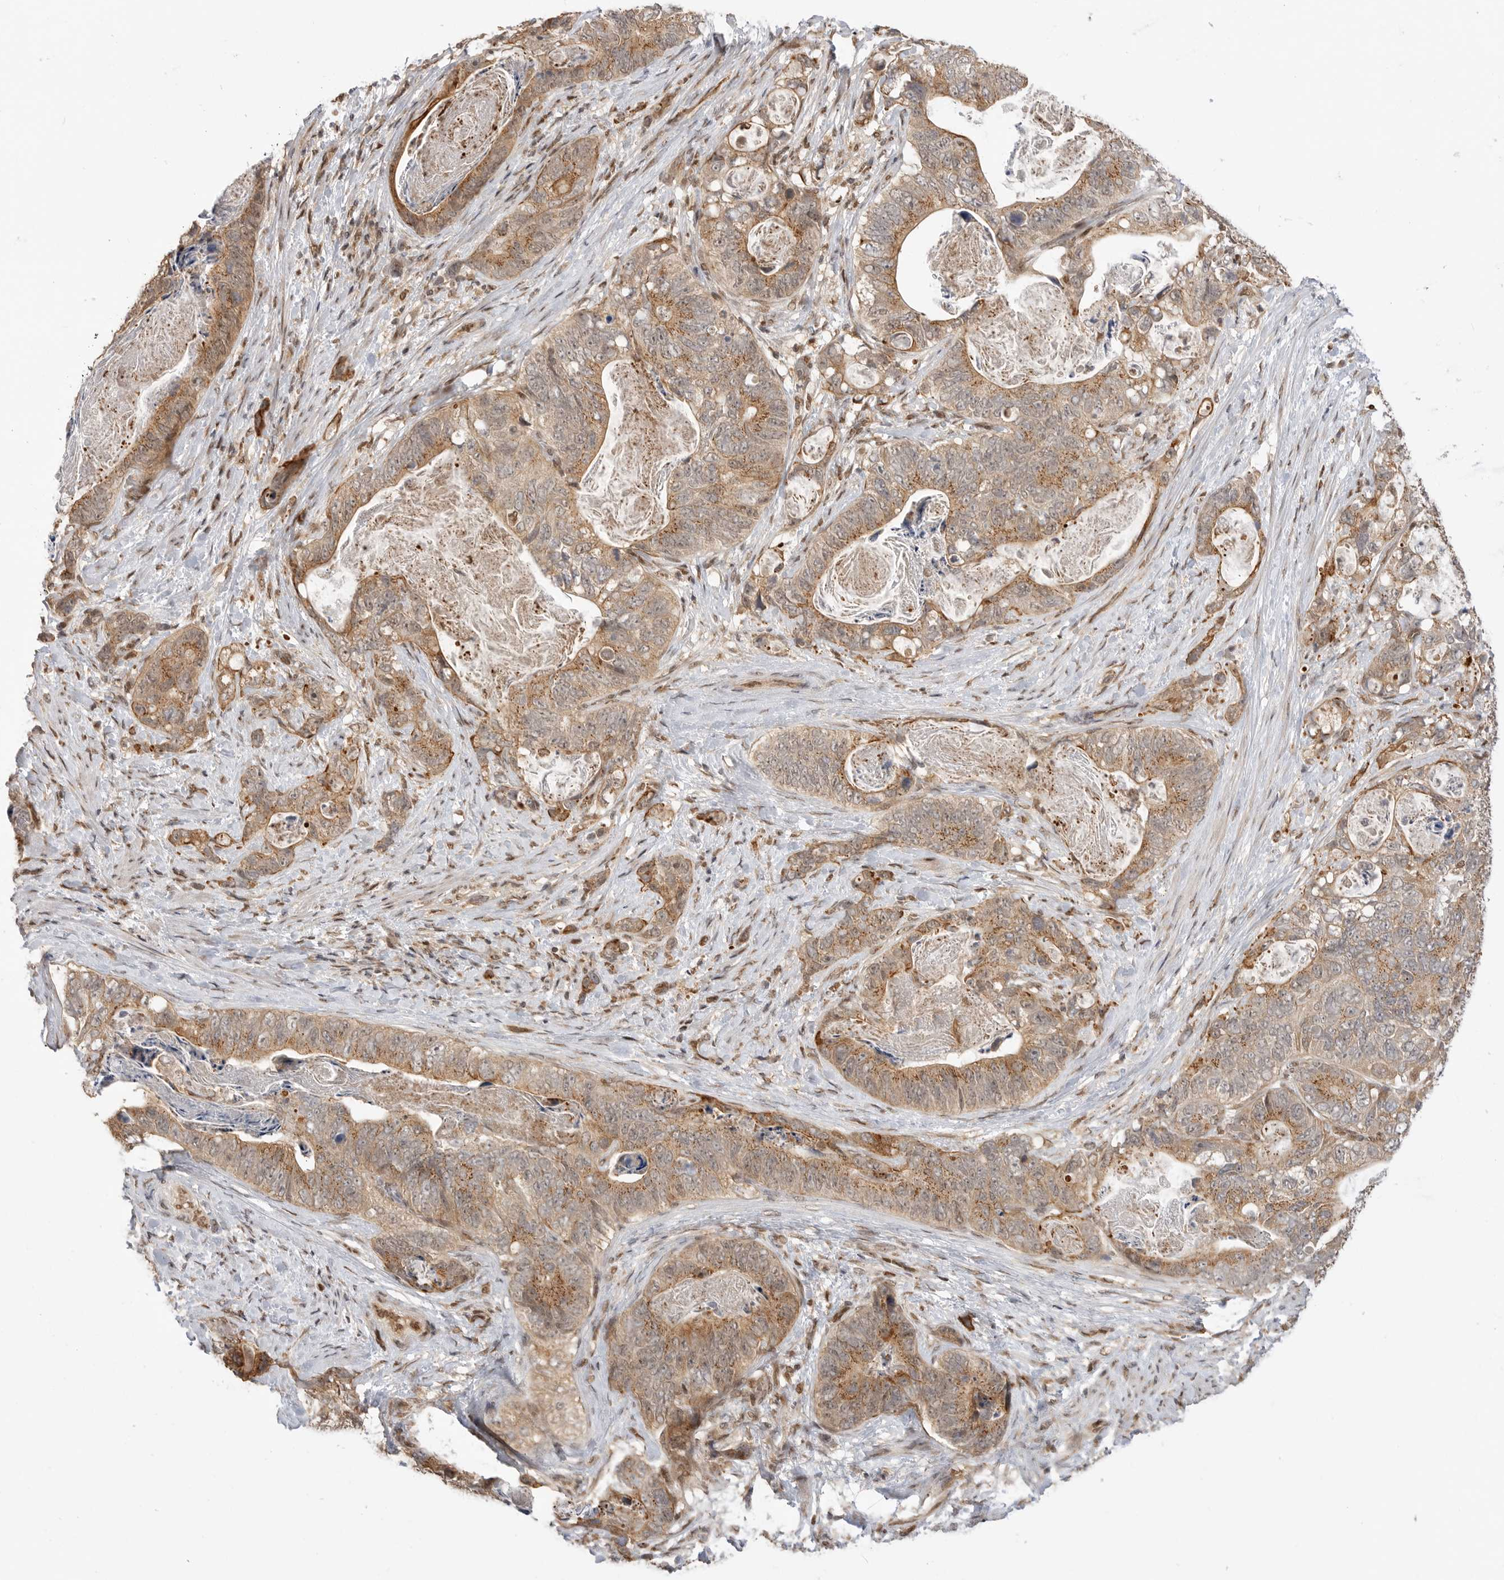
{"staining": {"intensity": "moderate", "quantity": ">75%", "location": "cytoplasmic/membranous"}, "tissue": "stomach cancer", "cell_type": "Tumor cells", "image_type": "cancer", "snomed": [{"axis": "morphology", "description": "Normal tissue, NOS"}, {"axis": "morphology", "description": "Adenocarcinoma, NOS"}, {"axis": "topography", "description": "Stomach"}], "caption": "Moderate cytoplasmic/membranous expression is seen in about >75% of tumor cells in stomach cancer (adenocarcinoma). The protein of interest is shown in brown color, while the nuclei are stained blue.", "gene": "ALKAL1", "patient": {"sex": "female", "age": 89}}